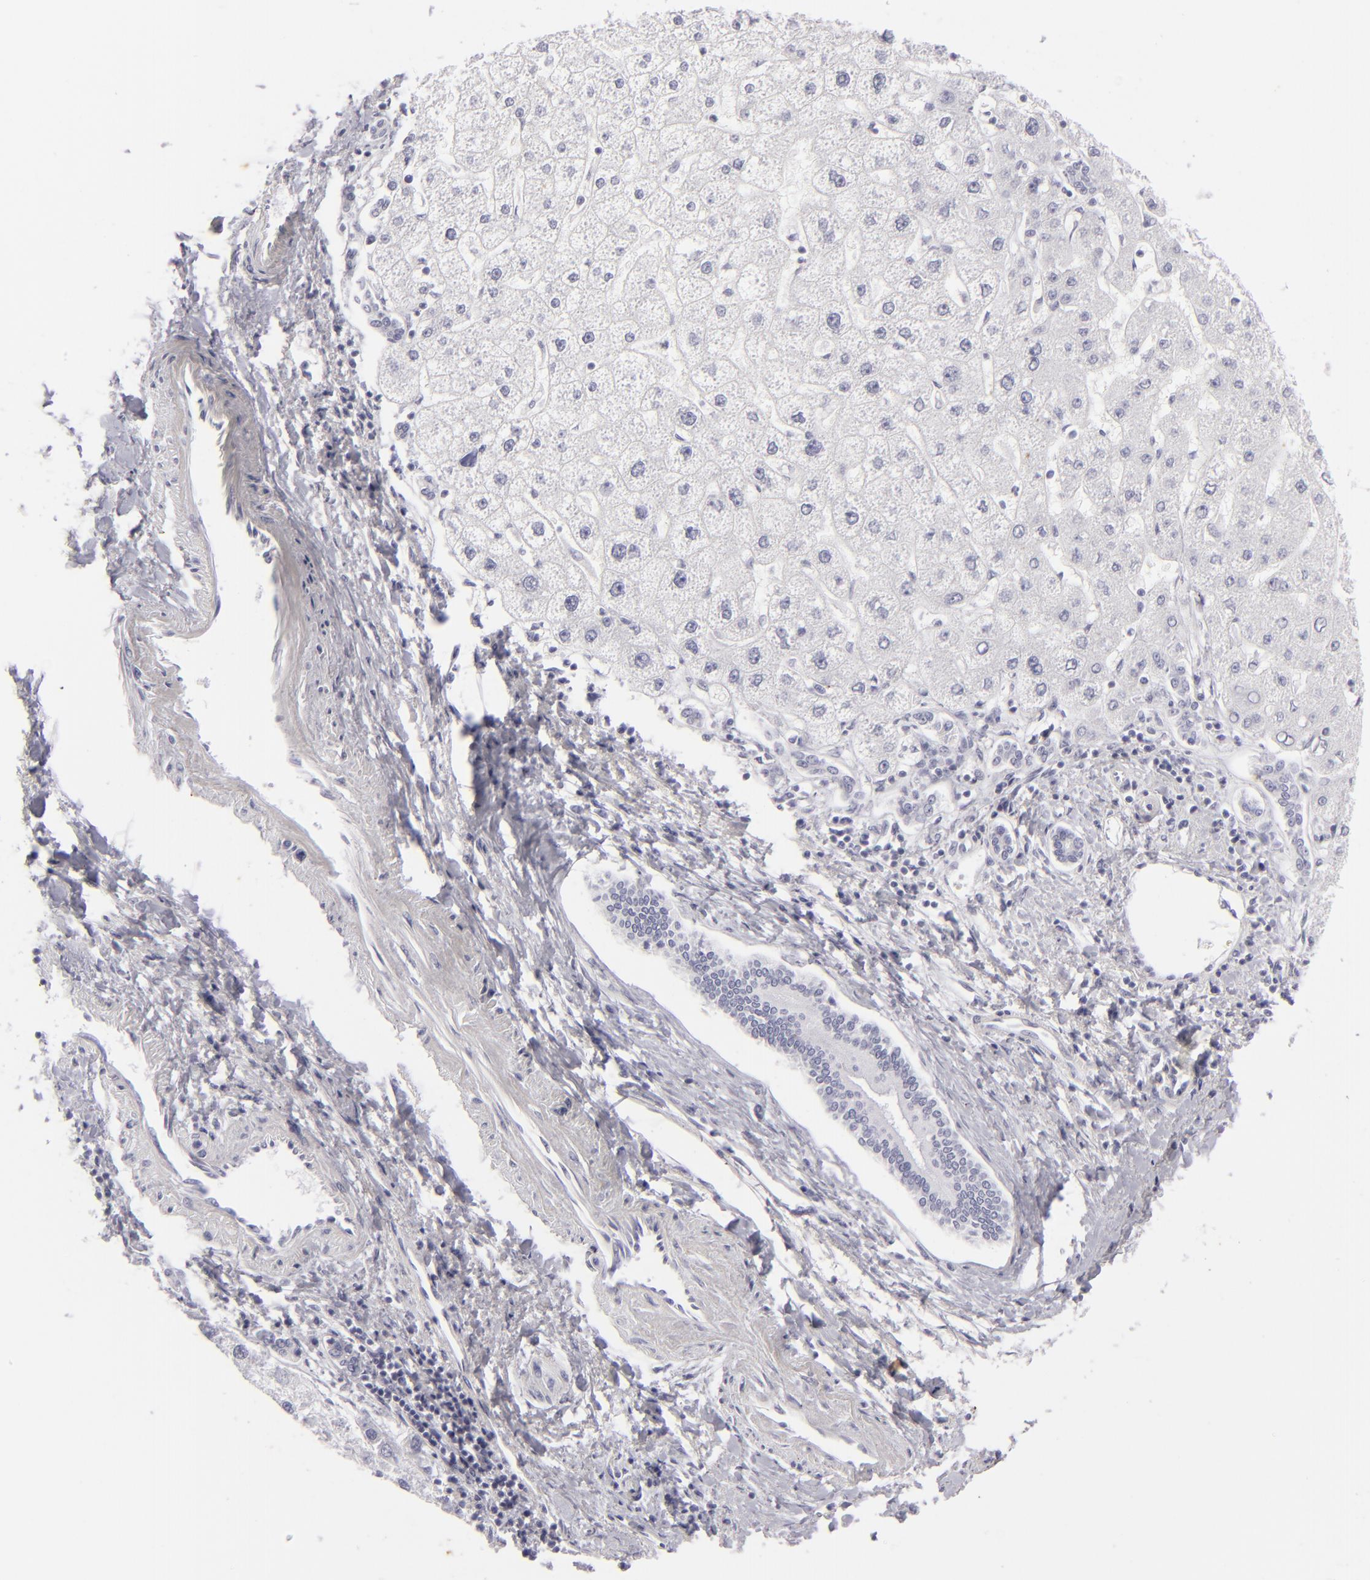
{"staining": {"intensity": "negative", "quantity": "none", "location": "none"}, "tissue": "liver cancer", "cell_type": "Tumor cells", "image_type": "cancer", "snomed": [{"axis": "morphology", "description": "Carcinoma, Hepatocellular, NOS"}, {"axis": "topography", "description": "Liver"}], "caption": "Human liver hepatocellular carcinoma stained for a protein using immunohistochemistry (IHC) shows no staining in tumor cells.", "gene": "KRT1", "patient": {"sex": "female", "age": 85}}